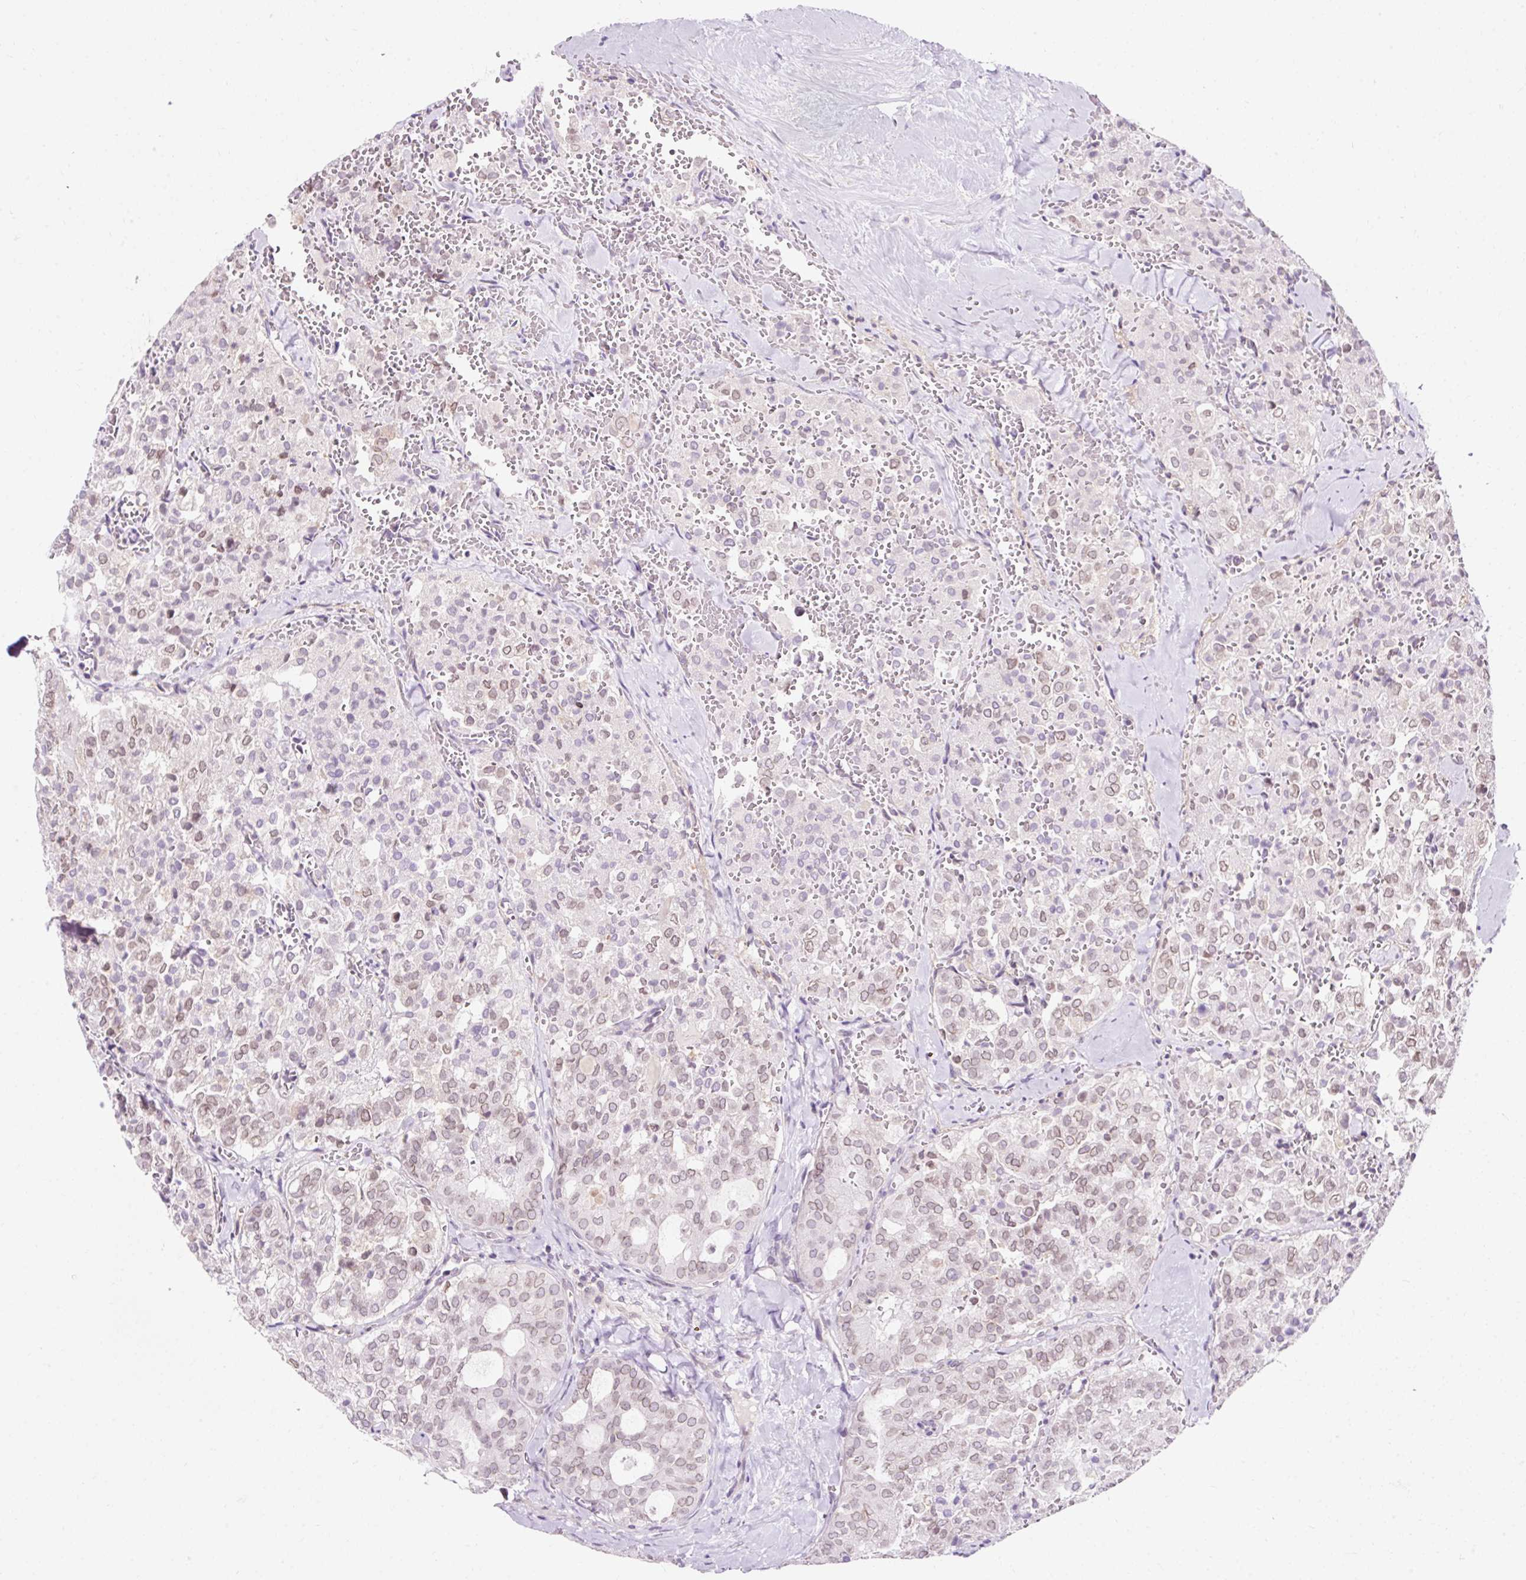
{"staining": {"intensity": "weak", "quantity": "25%-75%", "location": "cytoplasmic/membranous,nuclear"}, "tissue": "thyroid cancer", "cell_type": "Tumor cells", "image_type": "cancer", "snomed": [{"axis": "morphology", "description": "Follicular adenoma carcinoma, NOS"}, {"axis": "topography", "description": "Thyroid gland"}], "caption": "There is low levels of weak cytoplasmic/membranous and nuclear expression in tumor cells of follicular adenoma carcinoma (thyroid), as demonstrated by immunohistochemical staining (brown color).", "gene": "ZNF610", "patient": {"sex": "male", "age": 75}}